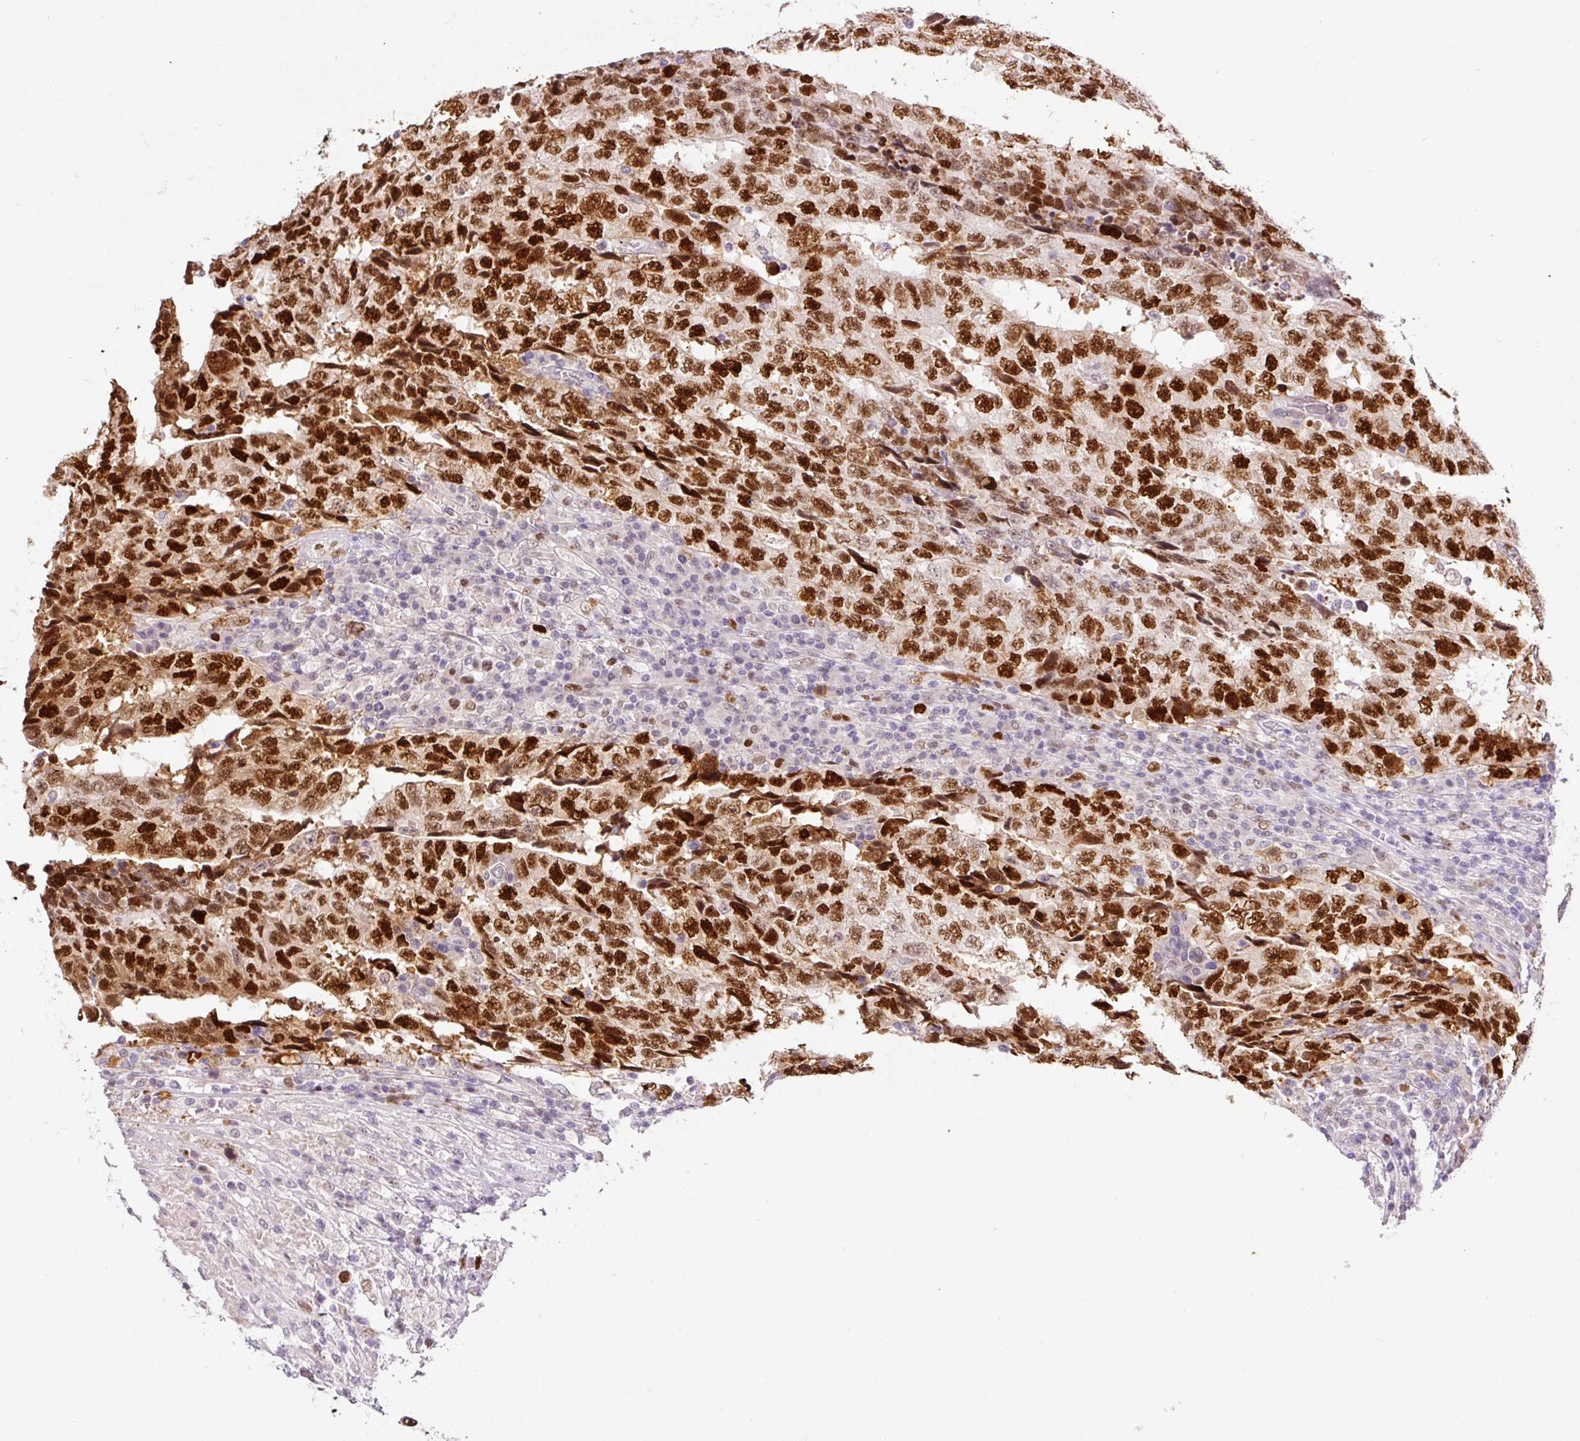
{"staining": {"intensity": "strong", "quantity": ">75%", "location": "nuclear"}, "tissue": "testis cancer", "cell_type": "Tumor cells", "image_type": "cancer", "snomed": [{"axis": "morphology", "description": "Necrosis, NOS"}, {"axis": "morphology", "description": "Carcinoma, Embryonal, NOS"}, {"axis": "topography", "description": "Testis"}], "caption": "A brown stain shows strong nuclear staining of a protein in embryonal carcinoma (testis) tumor cells.", "gene": "KPNA2", "patient": {"sex": "male", "age": 19}}